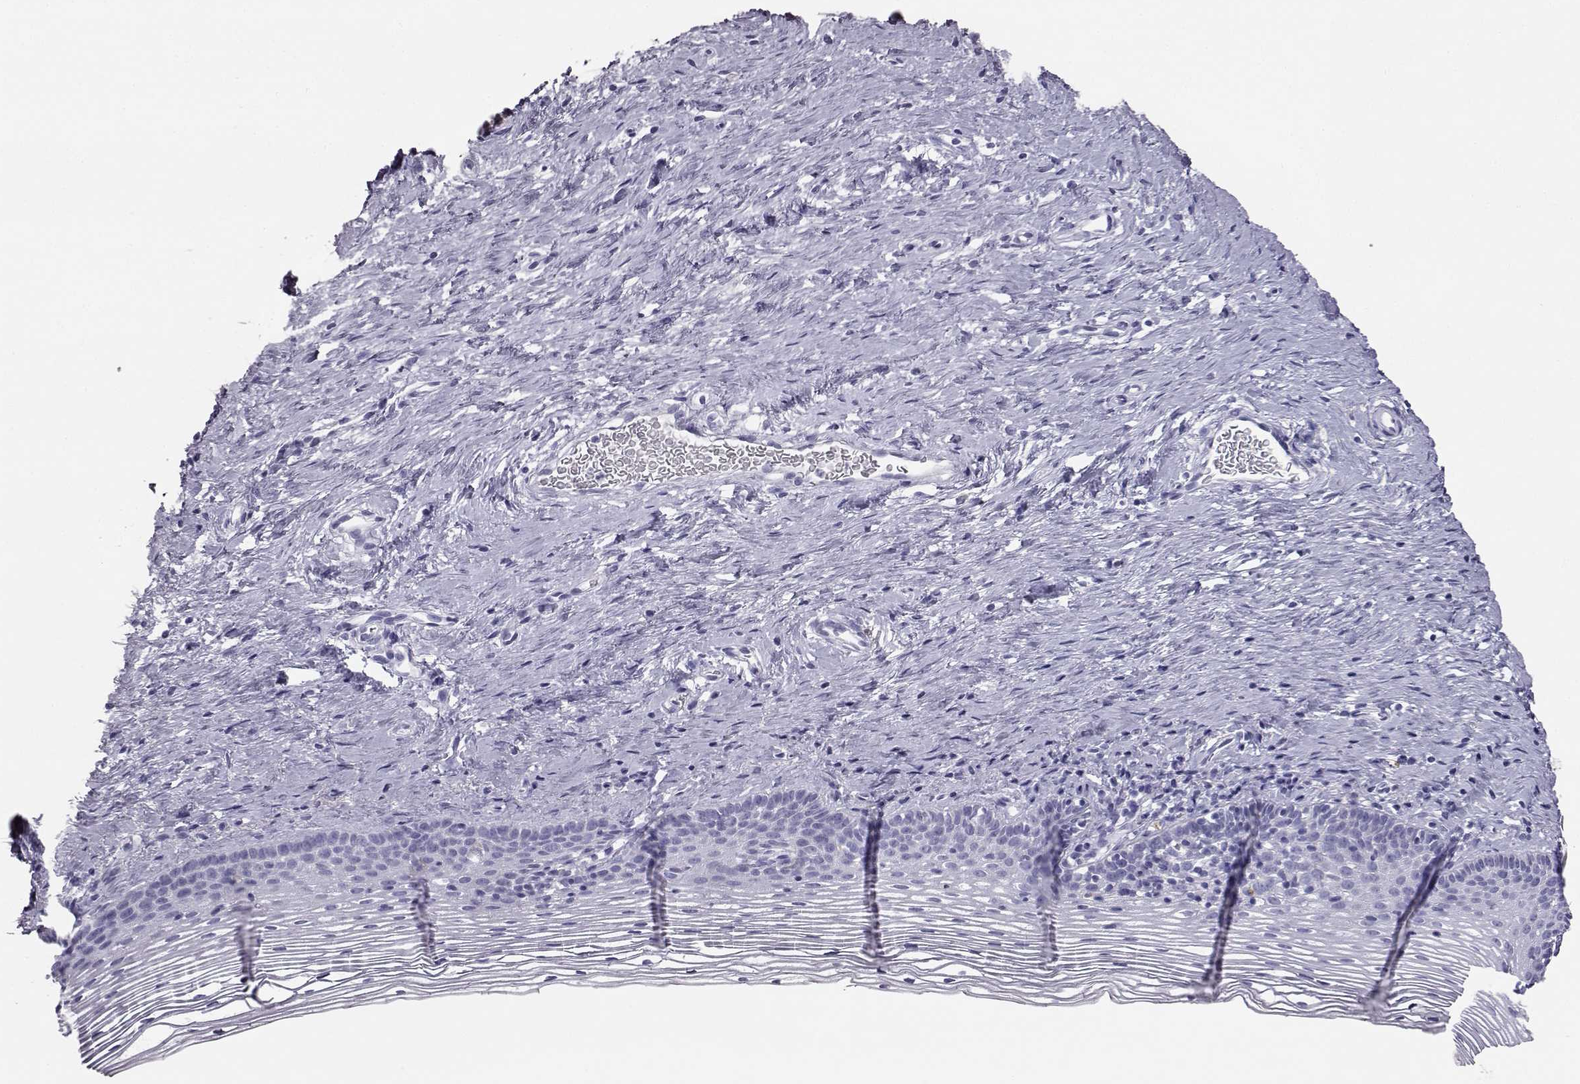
{"staining": {"intensity": "negative", "quantity": "none", "location": "none"}, "tissue": "cervix", "cell_type": "Glandular cells", "image_type": "normal", "snomed": [{"axis": "morphology", "description": "Normal tissue, NOS"}, {"axis": "topography", "description": "Cervix"}], "caption": "High power microscopy histopathology image of an immunohistochemistry micrograph of benign cervix, revealing no significant positivity in glandular cells.", "gene": "ITLN1", "patient": {"sex": "female", "age": 39}}